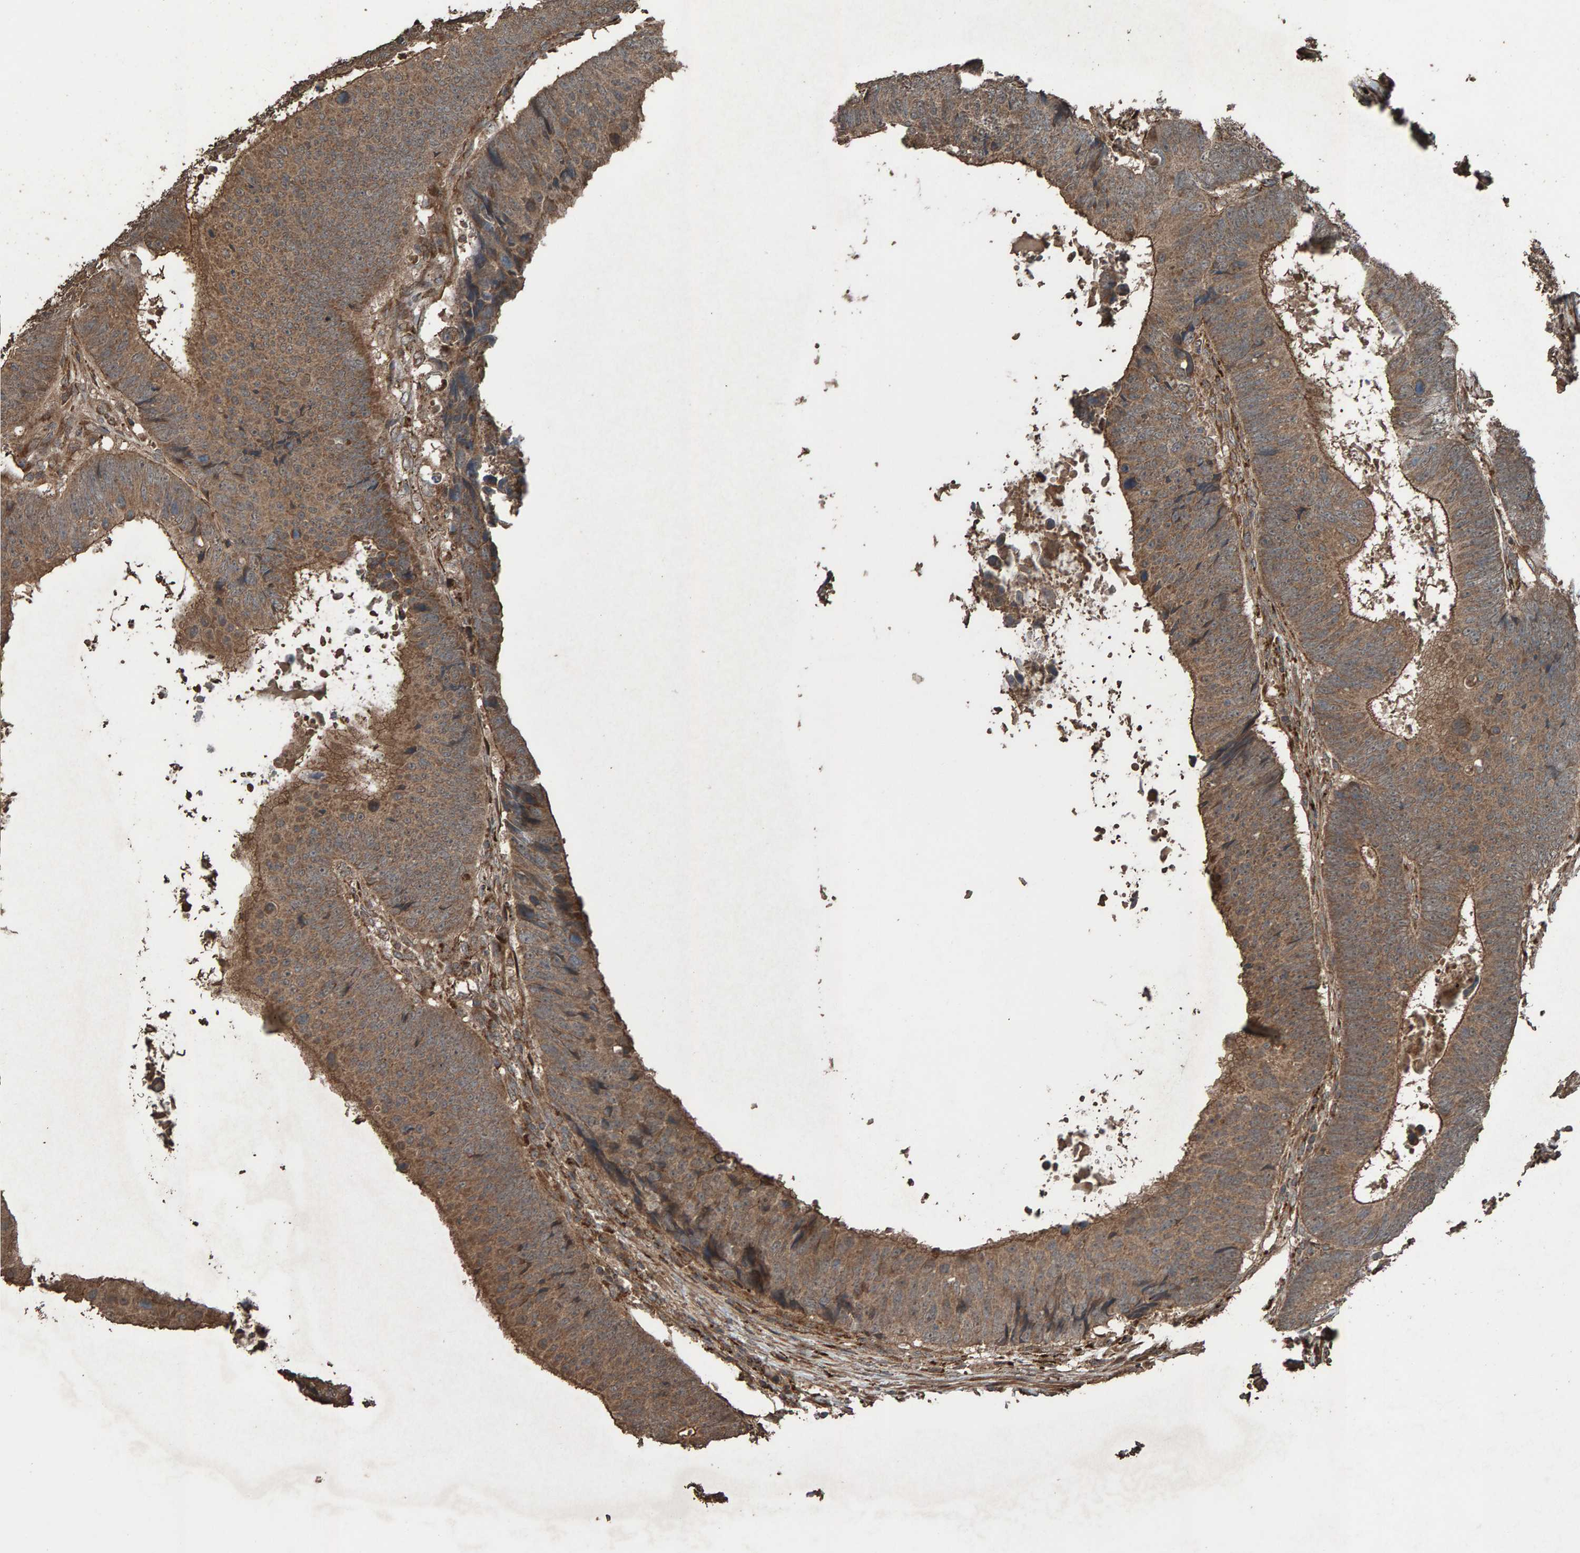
{"staining": {"intensity": "moderate", "quantity": ">75%", "location": "cytoplasmic/membranous"}, "tissue": "colorectal cancer", "cell_type": "Tumor cells", "image_type": "cancer", "snomed": [{"axis": "morphology", "description": "Adenocarcinoma, NOS"}, {"axis": "topography", "description": "Colon"}], "caption": "Immunohistochemical staining of human colorectal cancer (adenocarcinoma) reveals medium levels of moderate cytoplasmic/membranous protein staining in approximately >75% of tumor cells.", "gene": "DUS1L", "patient": {"sex": "male", "age": 56}}